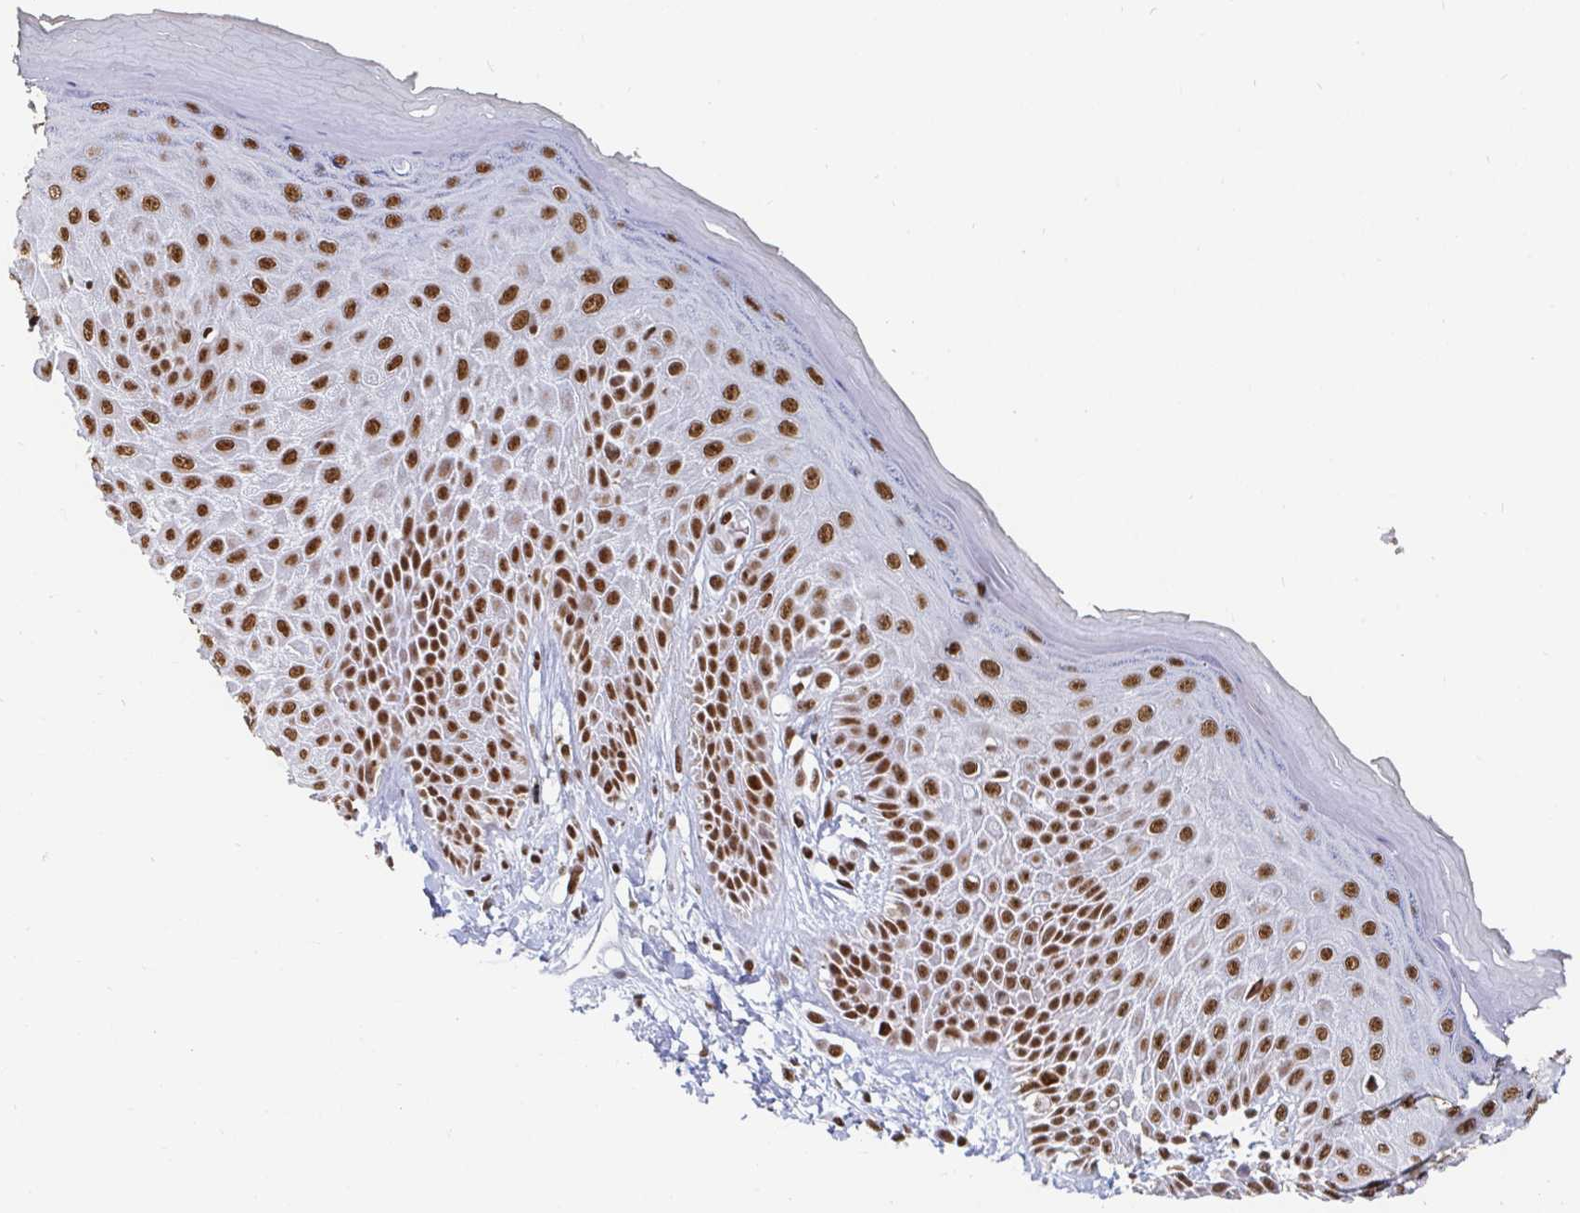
{"staining": {"intensity": "strong", "quantity": ">75%", "location": "nuclear"}, "tissue": "skin", "cell_type": "Epidermal cells", "image_type": "normal", "snomed": [{"axis": "morphology", "description": "Normal tissue, NOS"}, {"axis": "topography", "description": "Anal"}, {"axis": "topography", "description": "Peripheral nerve tissue"}], "caption": "Skin stained with immunohistochemistry shows strong nuclear staining in approximately >75% of epidermal cells.", "gene": "EWSR1", "patient": {"sex": "male", "age": 78}}